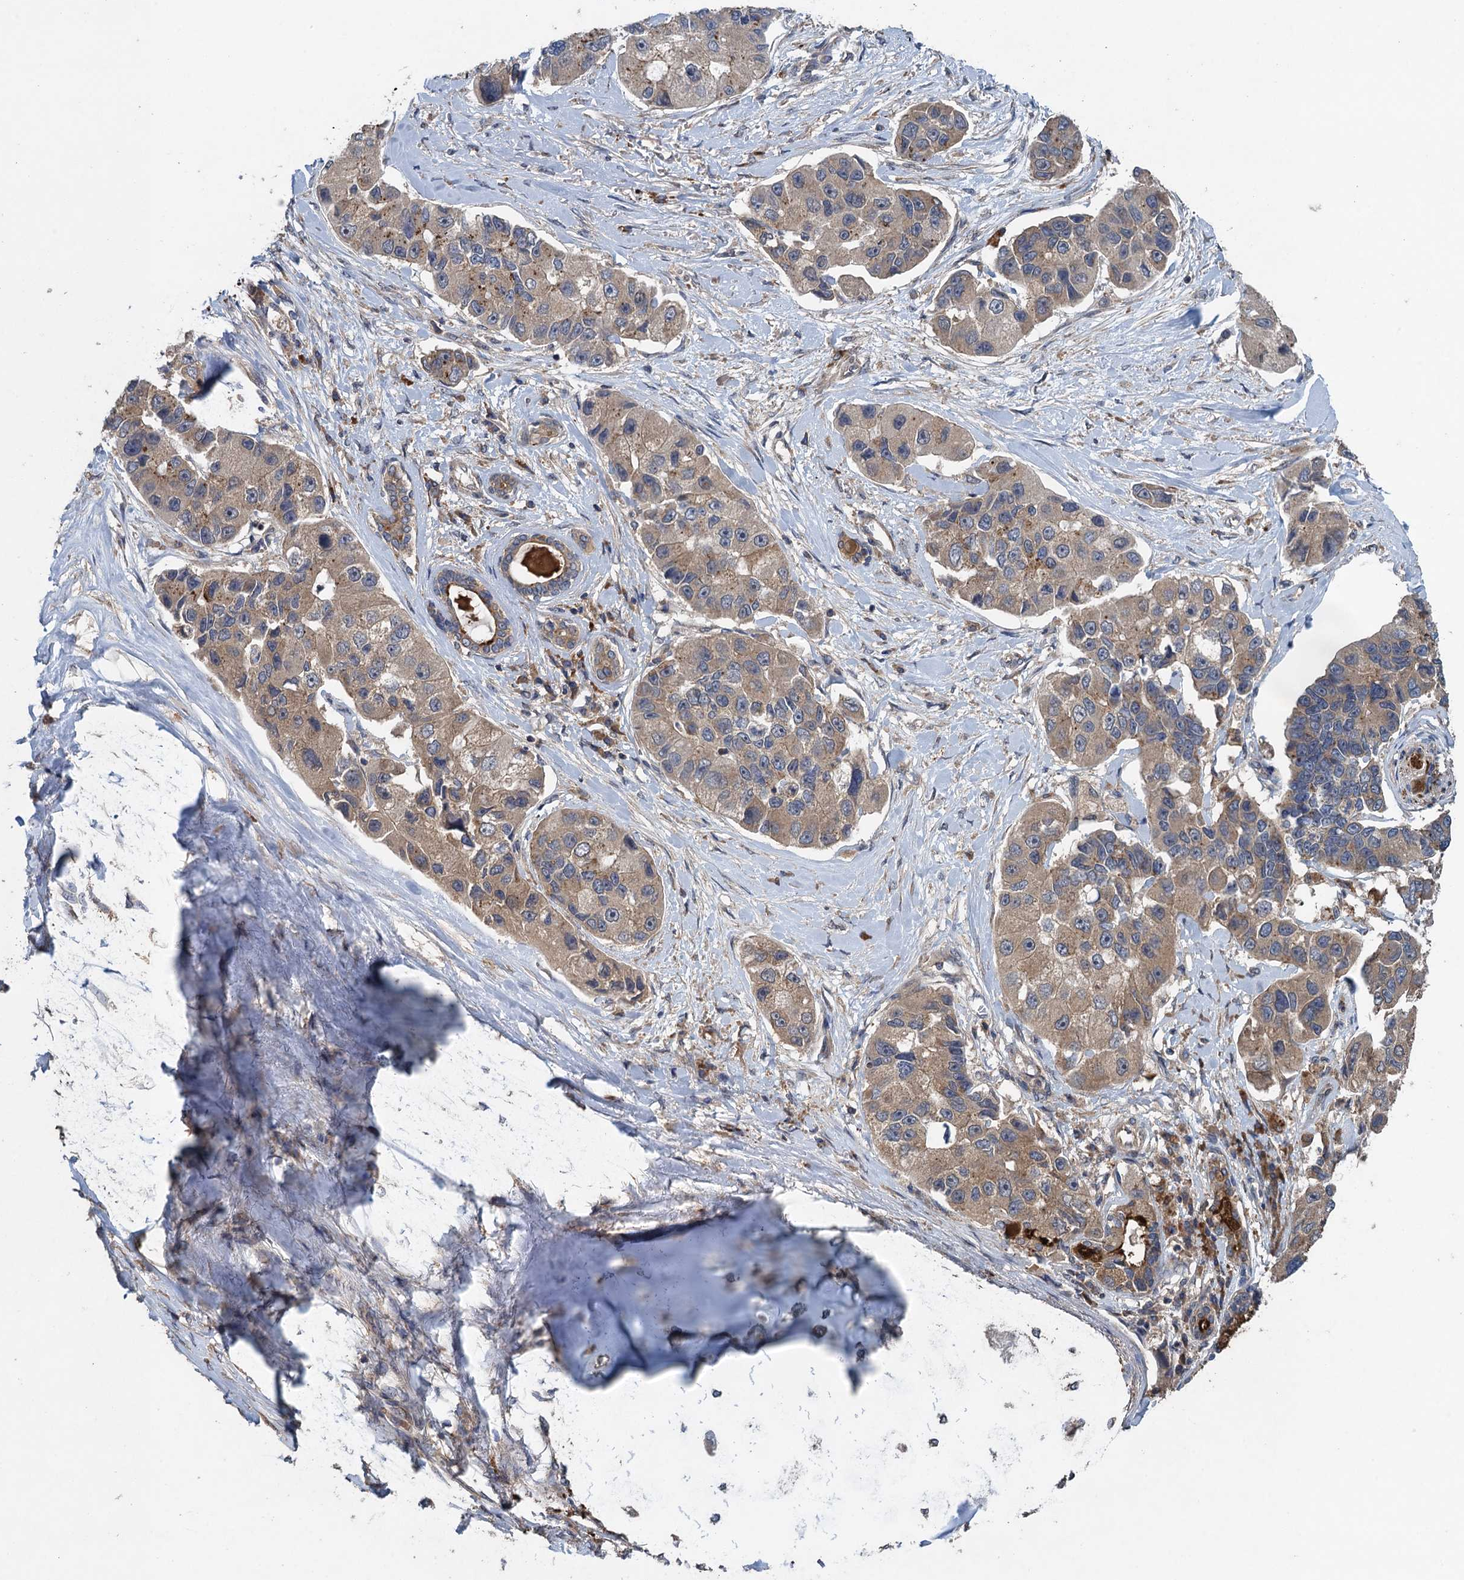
{"staining": {"intensity": "weak", "quantity": ">75%", "location": "cytoplasmic/membranous"}, "tissue": "lung cancer", "cell_type": "Tumor cells", "image_type": "cancer", "snomed": [{"axis": "morphology", "description": "Adenocarcinoma, NOS"}, {"axis": "topography", "description": "Lung"}], "caption": "Weak cytoplasmic/membranous positivity for a protein is present in about >75% of tumor cells of lung adenocarcinoma using IHC.", "gene": "CNTN5", "patient": {"sex": "female", "age": 54}}